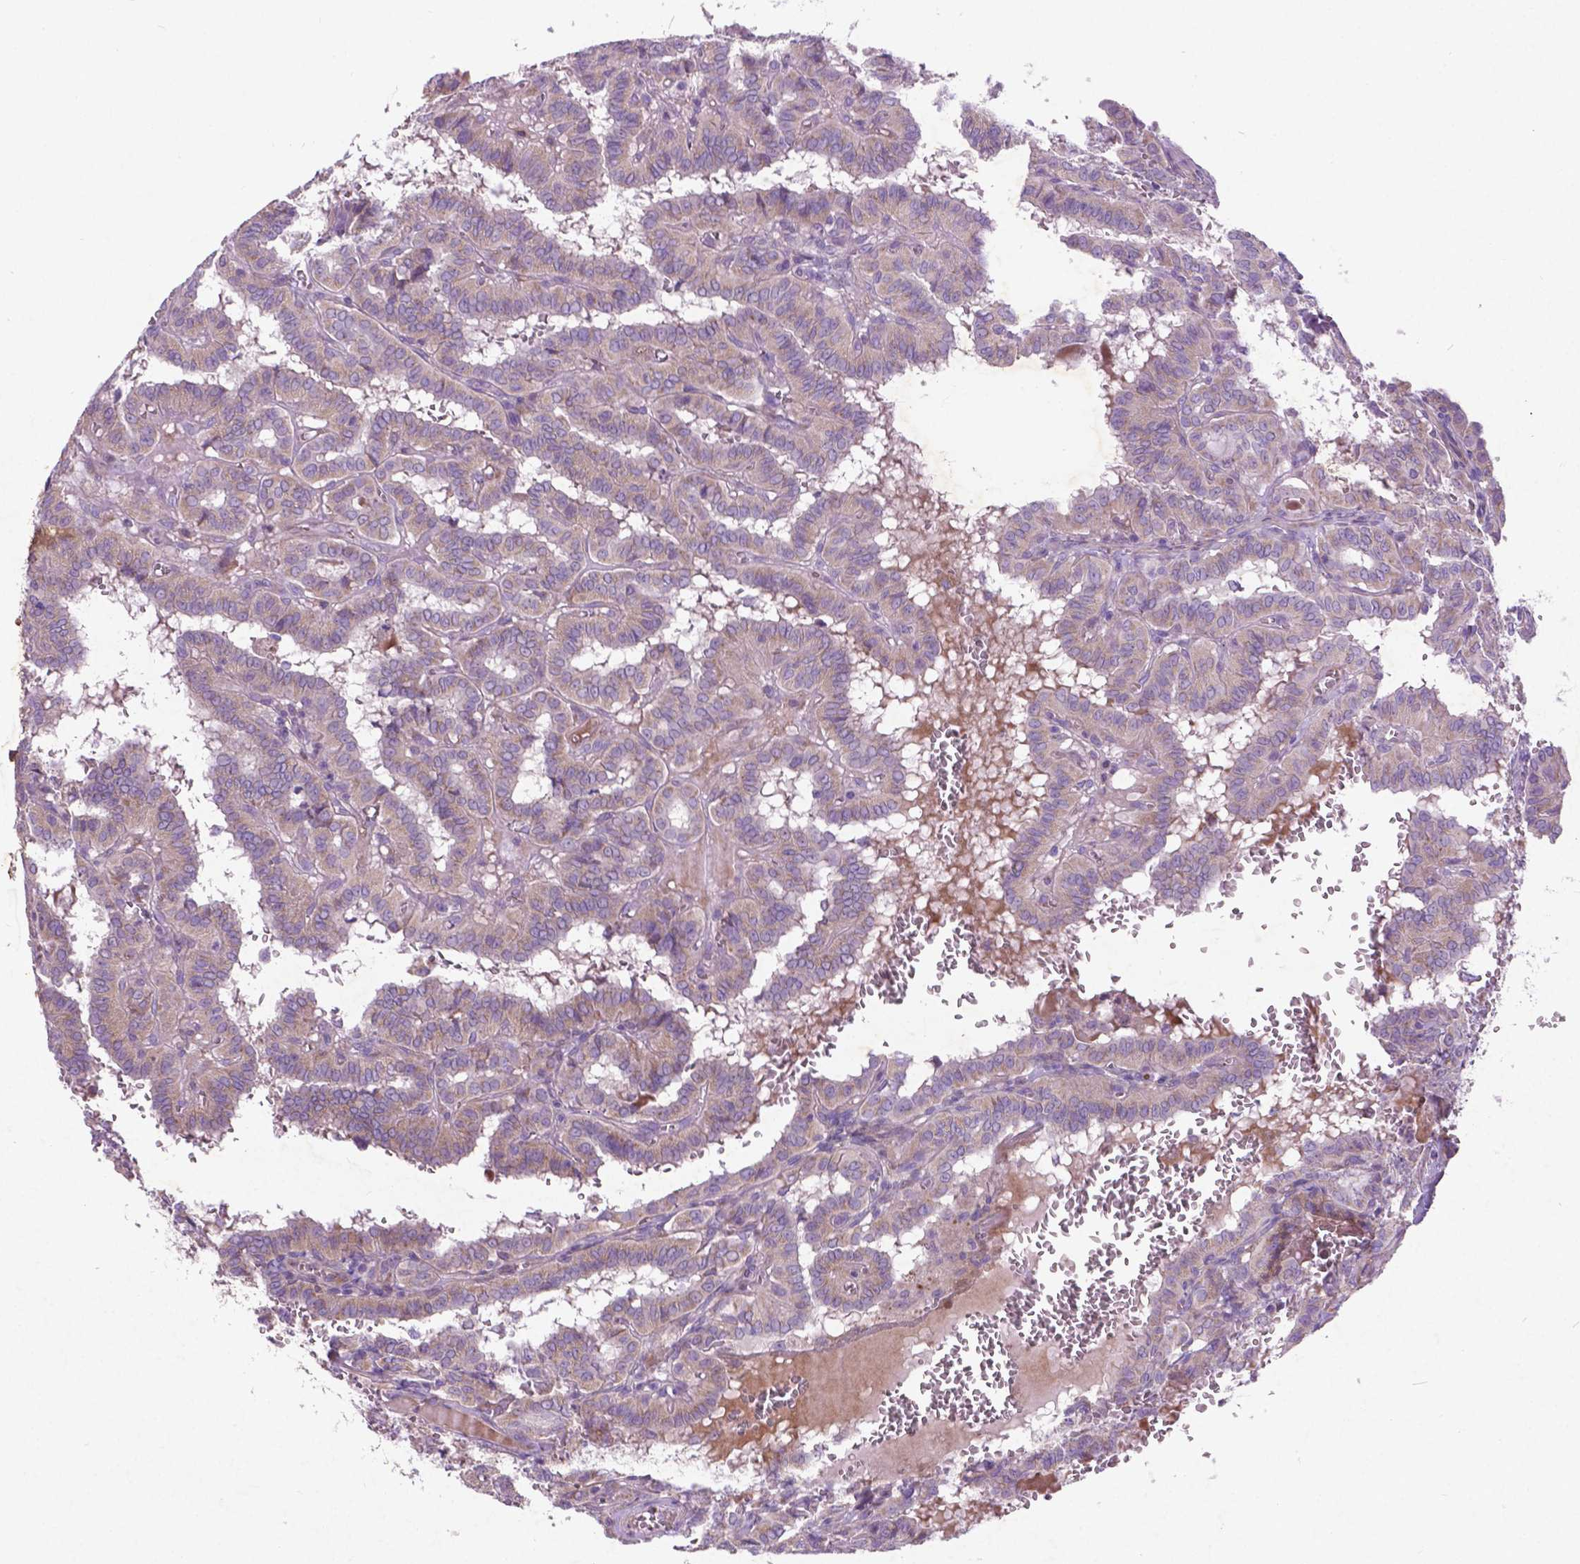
{"staining": {"intensity": "negative", "quantity": "none", "location": "none"}, "tissue": "thyroid cancer", "cell_type": "Tumor cells", "image_type": "cancer", "snomed": [{"axis": "morphology", "description": "Papillary adenocarcinoma, NOS"}, {"axis": "topography", "description": "Thyroid gland"}], "caption": "A photomicrograph of human thyroid cancer is negative for staining in tumor cells.", "gene": "ATG4D", "patient": {"sex": "female", "age": 21}}